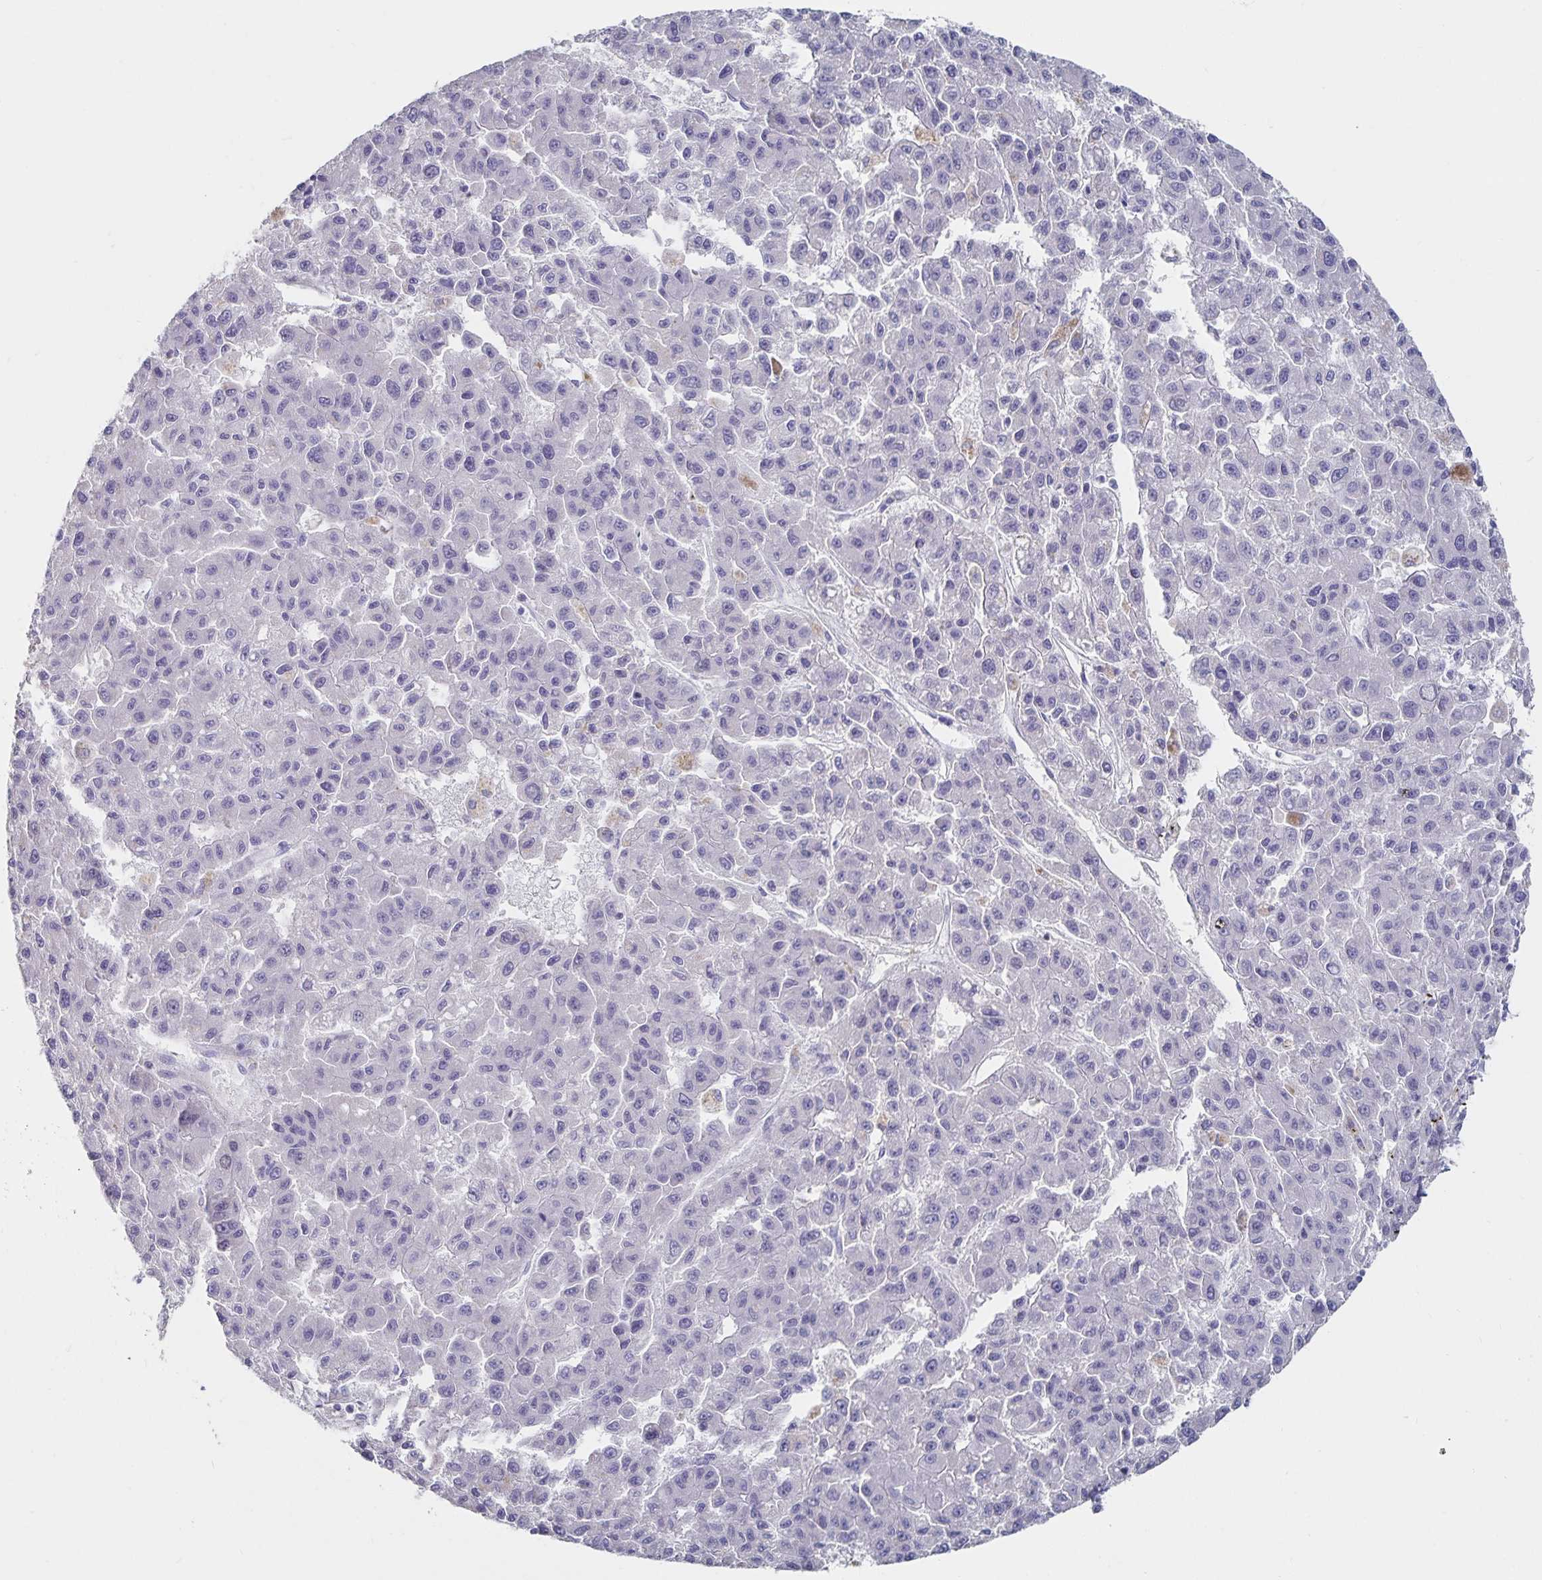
{"staining": {"intensity": "negative", "quantity": "none", "location": "none"}, "tissue": "liver cancer", "cell_type": "Tumor cells", "image_type": "cancer", "snomed": [{"axis": "morphology", "description": "Carcinoma, Hepatocellular, NOS"}, {"axis": "topography", "description": "Liver"}], "caption": "Immunohistochemical staining of human liver hepatocellular carcinoma displays no significant expression in tumor cells.", "gene": "CFAP69", "patient": {"sex": "male", "age": 70}}